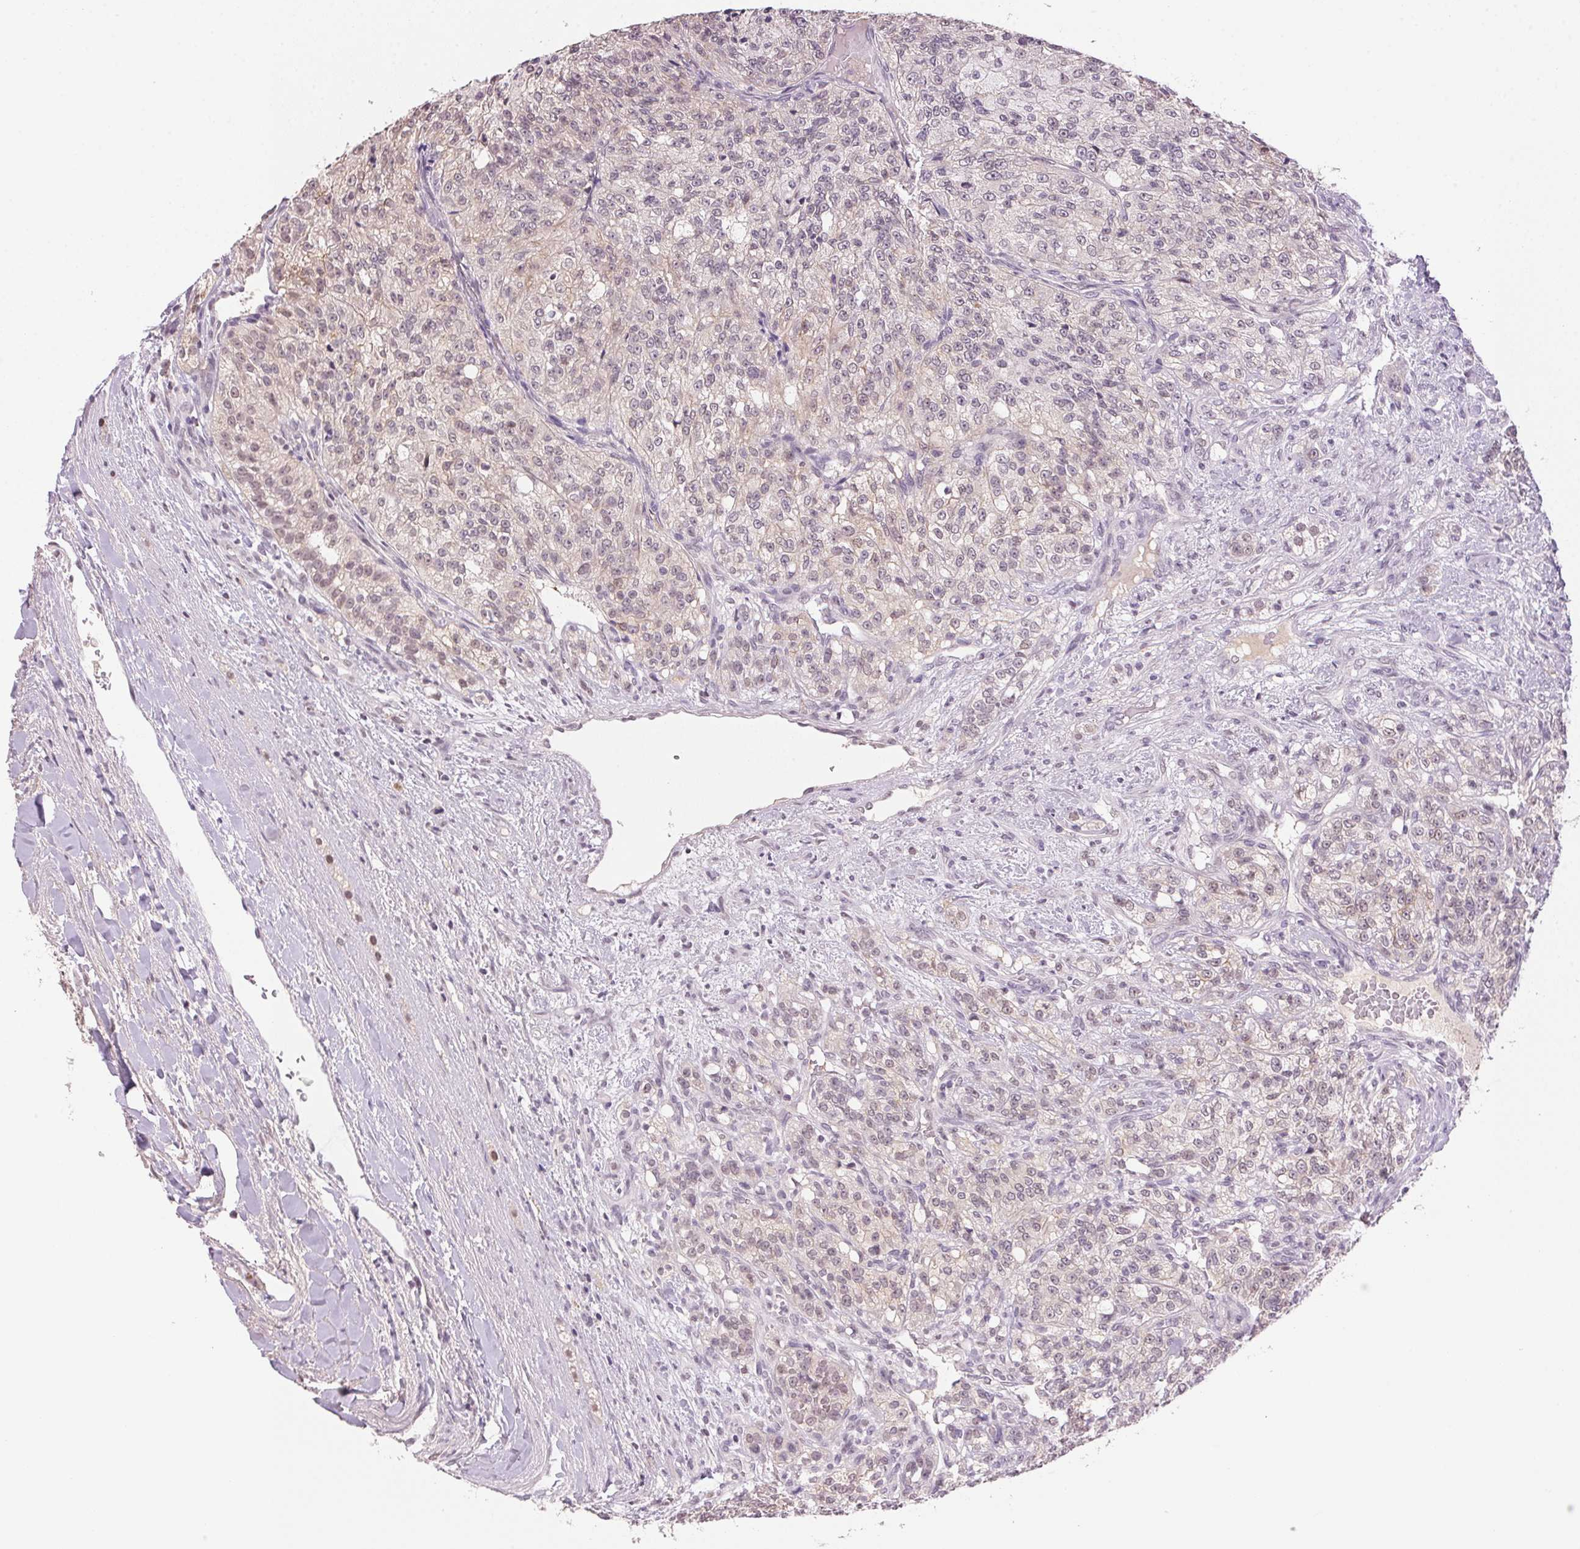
{"staining": {"intensity": "negative", "quantity": "none", "location": "none"}, "tissue": "renal cancer", "cell_type": "Tumor cells", "image_type": "cancer", "snomed": [{"axis": "morphology", "description": "Adenocarcinoma, NOS"}, {"axis": "topography", "description": "Kidney"}], "caption": "High power microscopy histopathology image of an immunohistochemistry (IHC) micrograph of renal cancer (adenocarcinoma), revealing no significant staining in tumor cells.", "gene": "FNDC4", "patient": {"sex": "female", "age": 63}}